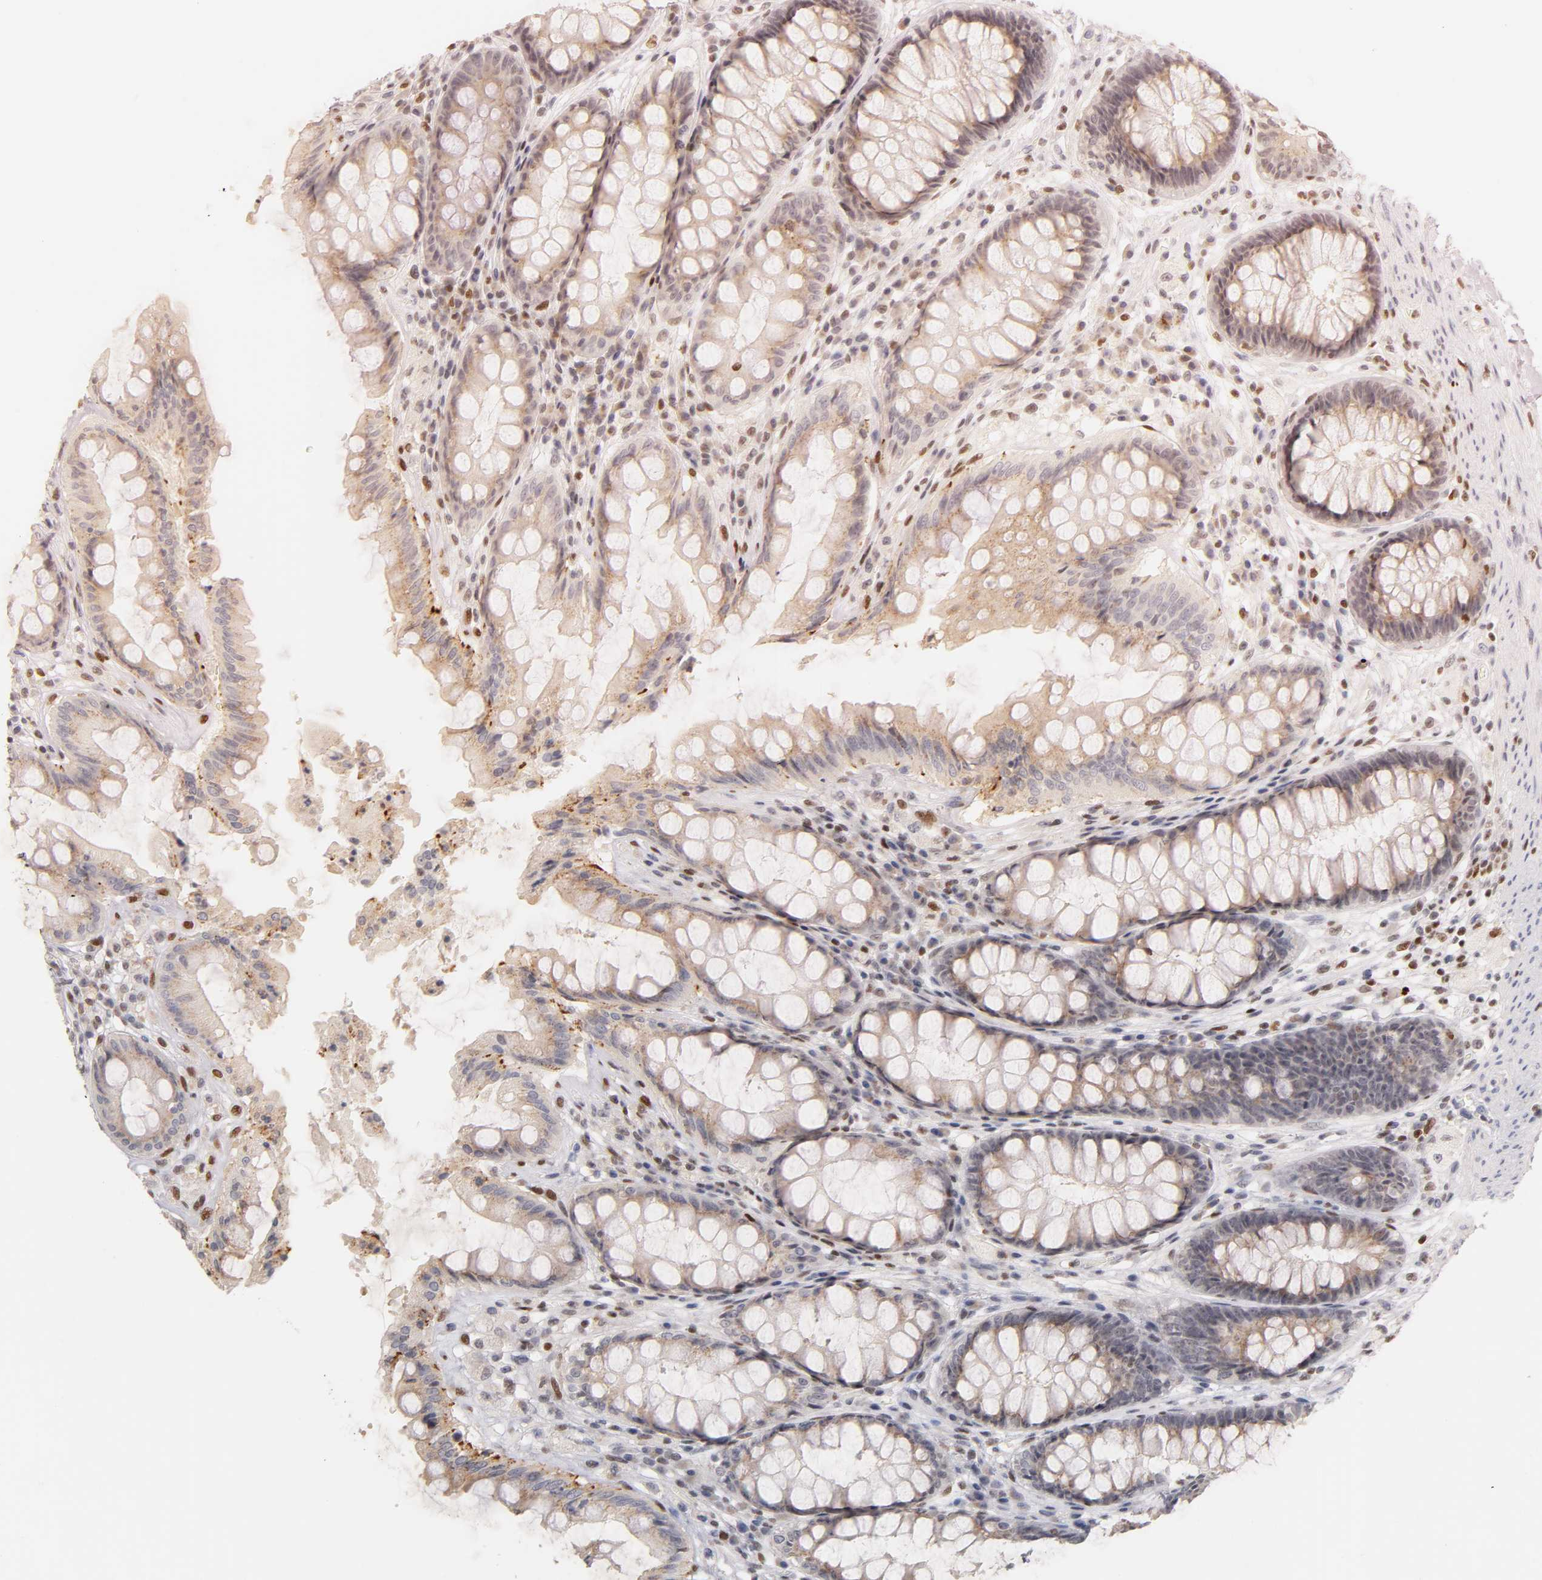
{"staining": {"intensity": "weak", "quantity": ">75%", "location": "cytoplasmic/membranous,nuclear"}, "tissue": "rectum", "cell_type": "Glandular cells", "image_type": "normal", "snomed": [{"axis": "morphology", "description": "Normal tissue, NOS"}, {"axis": "topography", "description": "Rectum"}], "caption": "Immunohistochemical staining of normal human rectum displays low levels of weak cytoplasmic/membranous,nuclear positivity in approximately >75% of glandular cells.", "gene": "RUNX1", "patient": {"sex": "female", "age": 46}}